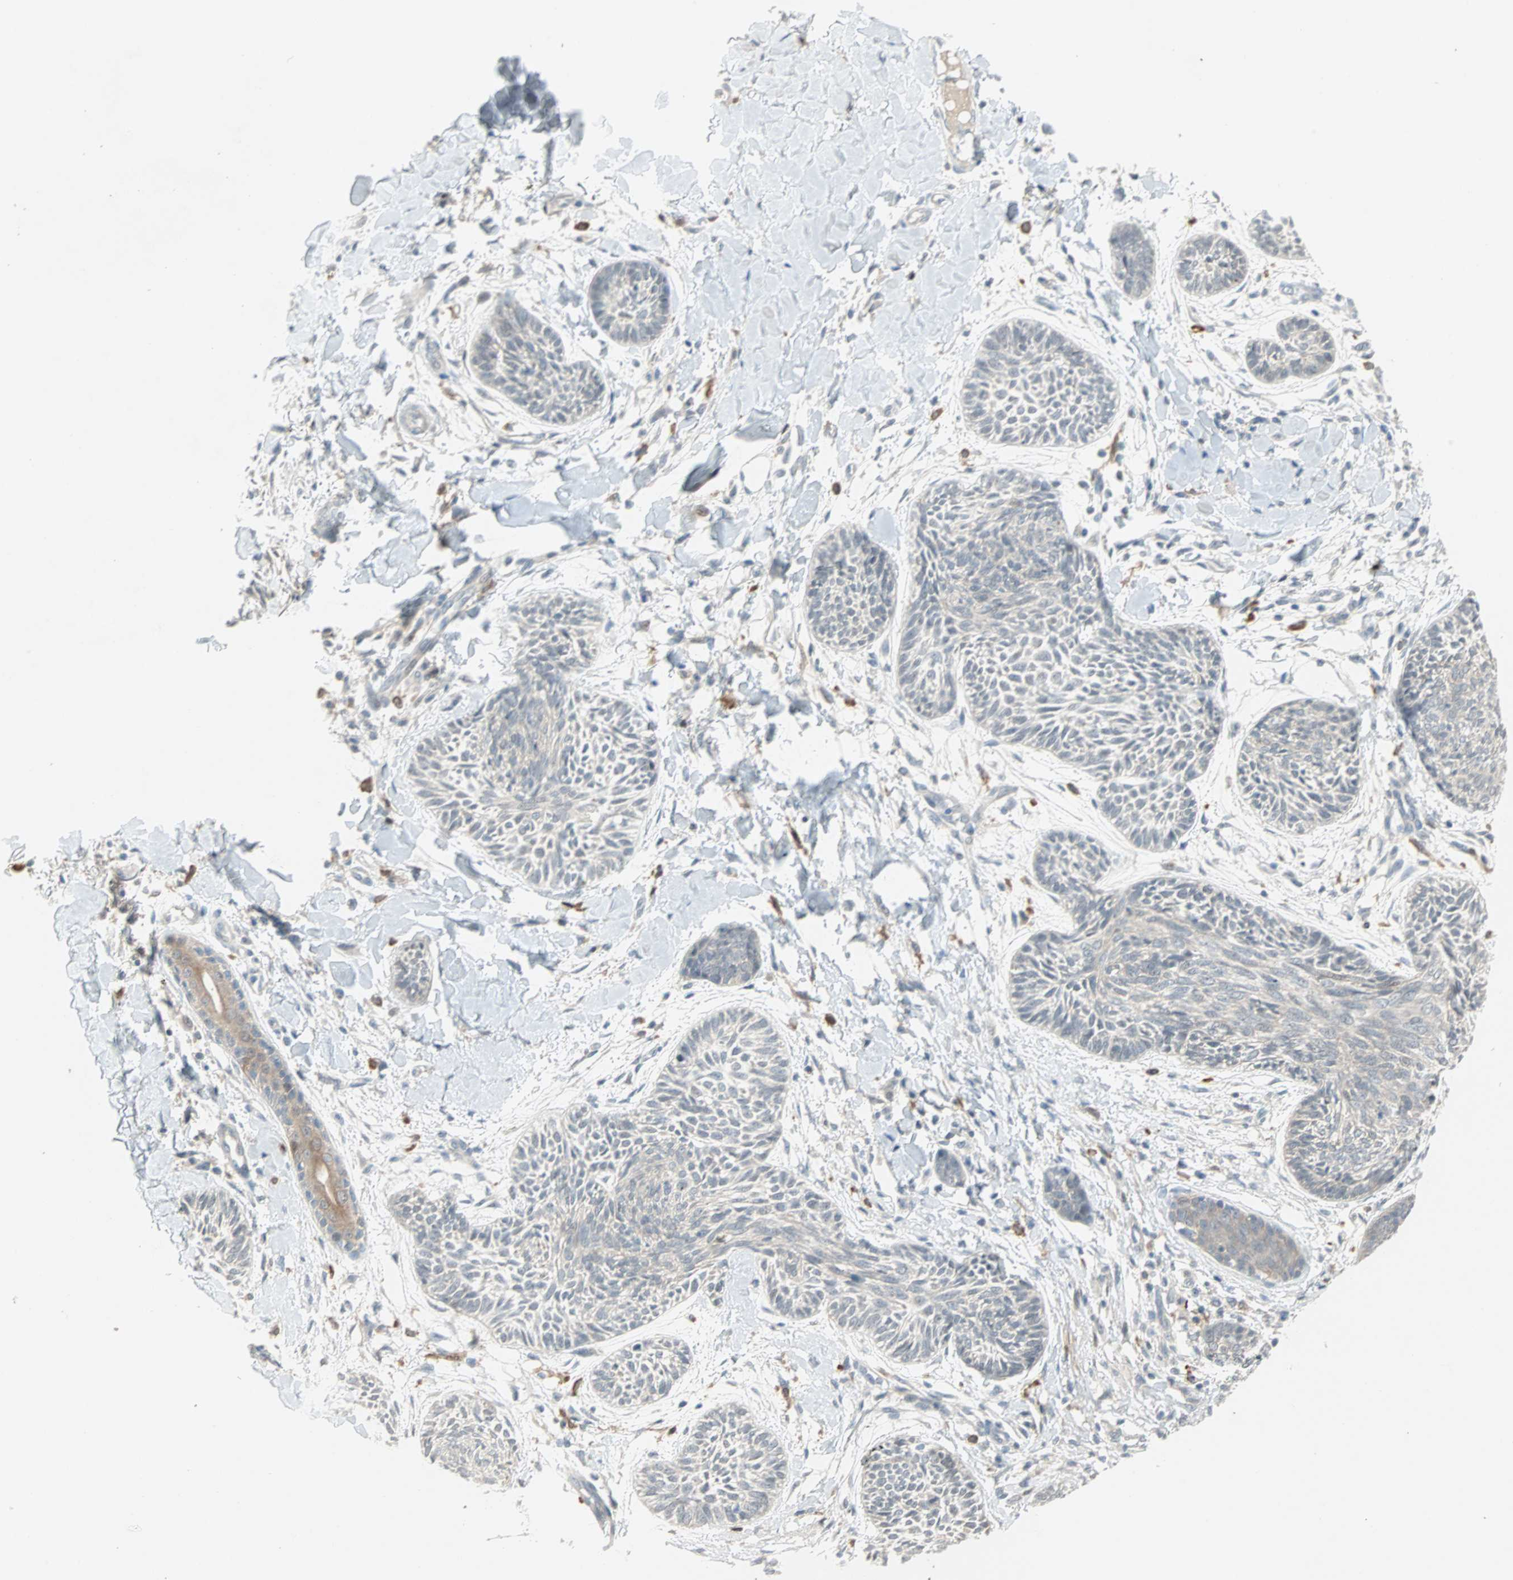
{"staining": {"intensity": "weak", "quantity": "<25%", "location": "cytoplasmic/membranous"}, "tissue": "skin cancer", "cell_type": "Tumor cells", "image_type": "cancer", "snomed": [{"axis": "morphology", "description": "Papilloma, NOS"}, {"axis": "morphology", "description": "Basal cell carcinoma"}, {"axis": "topography", "description": "Skin"}], "caption": "A high-resolution micrograph shows immunohistochemistry staining of skin cancer, which reveals no significant expression in tumor cells.", "gene": "RTL6", "patient": {"sex": "male", "age": 87}}